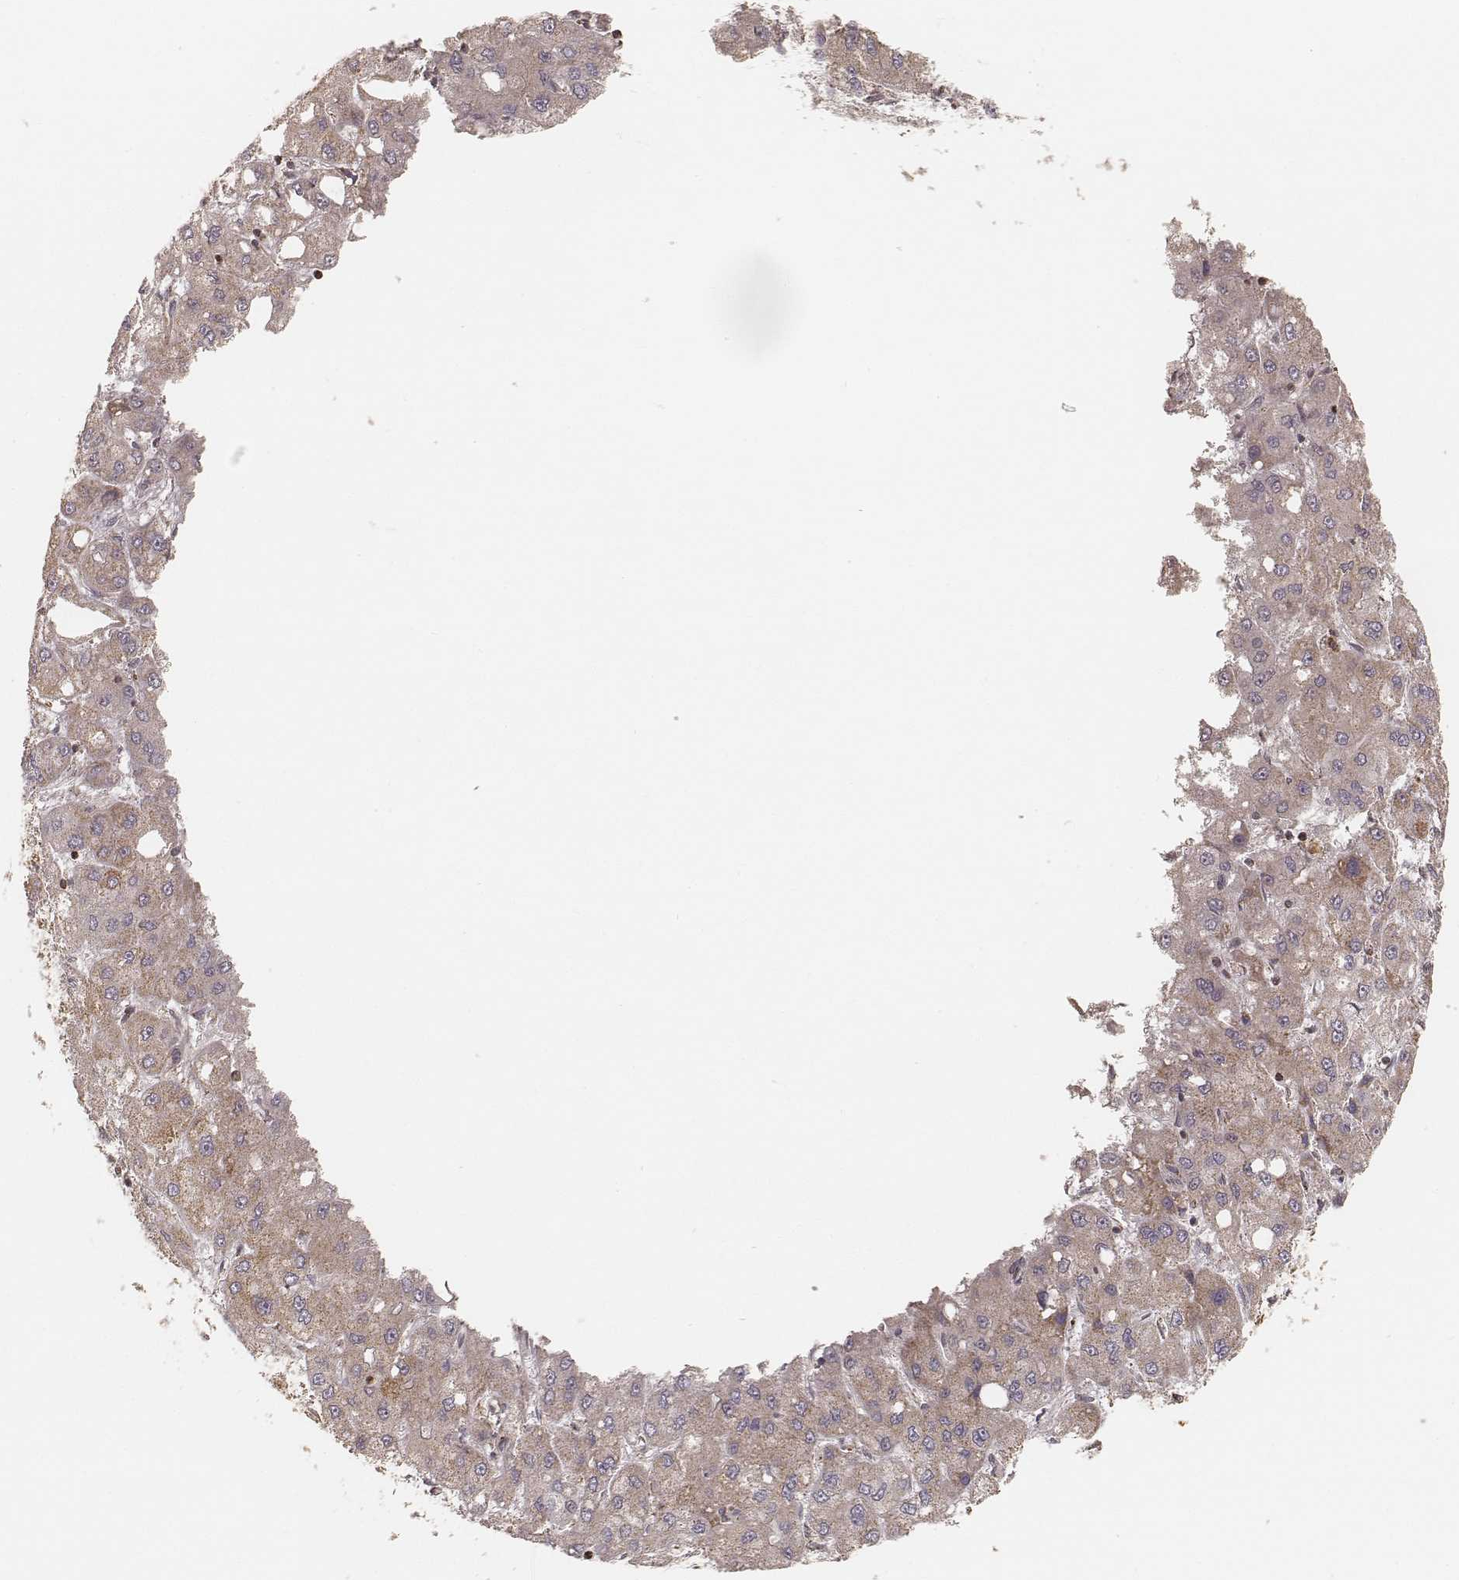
{"staining": {"intensity": "weak", "quantity": "25%-75%", "location": "cytoplasmic/membranous"}, "tissue": "liver cancer", "cell_type": "Tumor cells", "image_type": "cancer", "snomed": [{"axis": "morphology", "description": "Carcinoma, Hepatocellular, NOS"}, {"axis": "topography", "description": "Liver"}], "caption": "Immunohistochemical staining of liver cancer (hepatocellular carcinoma) shows low levels of weak cytoplasmic/membranous protein expression in approximately 25%-75% of tumor cells.", "gene": "CS", "patient": {"sex": "male", "age": 73}}